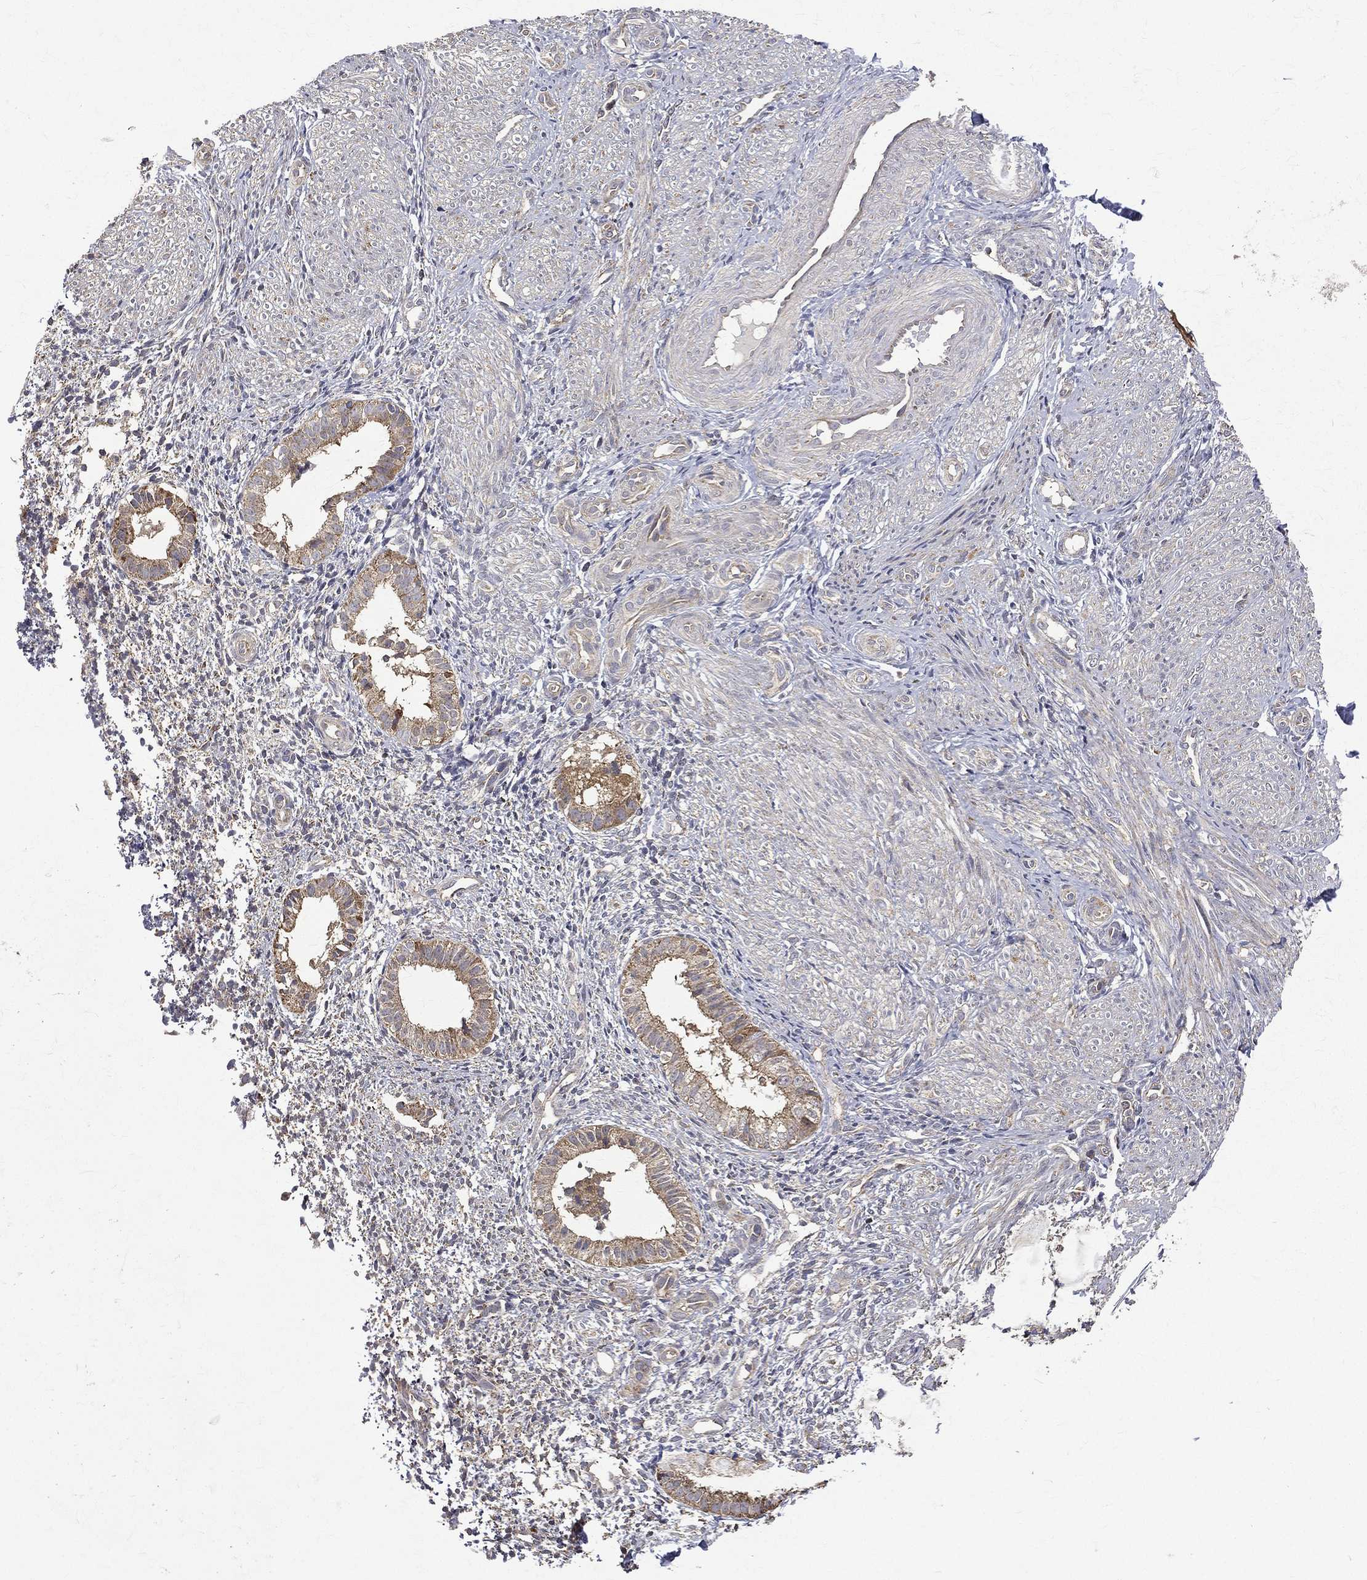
{"staining": {"intensity": "negative", "quantity": "none", "location": "none"}, "tissue": "endometrium", "cell_type": "Cells in endometrial stroma", "image_type": "normal", "snomed": [{"axis": "morphology", "description": "Normal tissue, NOS"}, {"axis": "topography", "description": "Endometrium"}], "caption": "A high-resolution photomicrograph shows IHC staining of unremarkable endometrium, which exhibits no significant expression in cells in endometrial stroma.", "gene": "RPGR", "patient": {"sex": "female", "age": 47}}